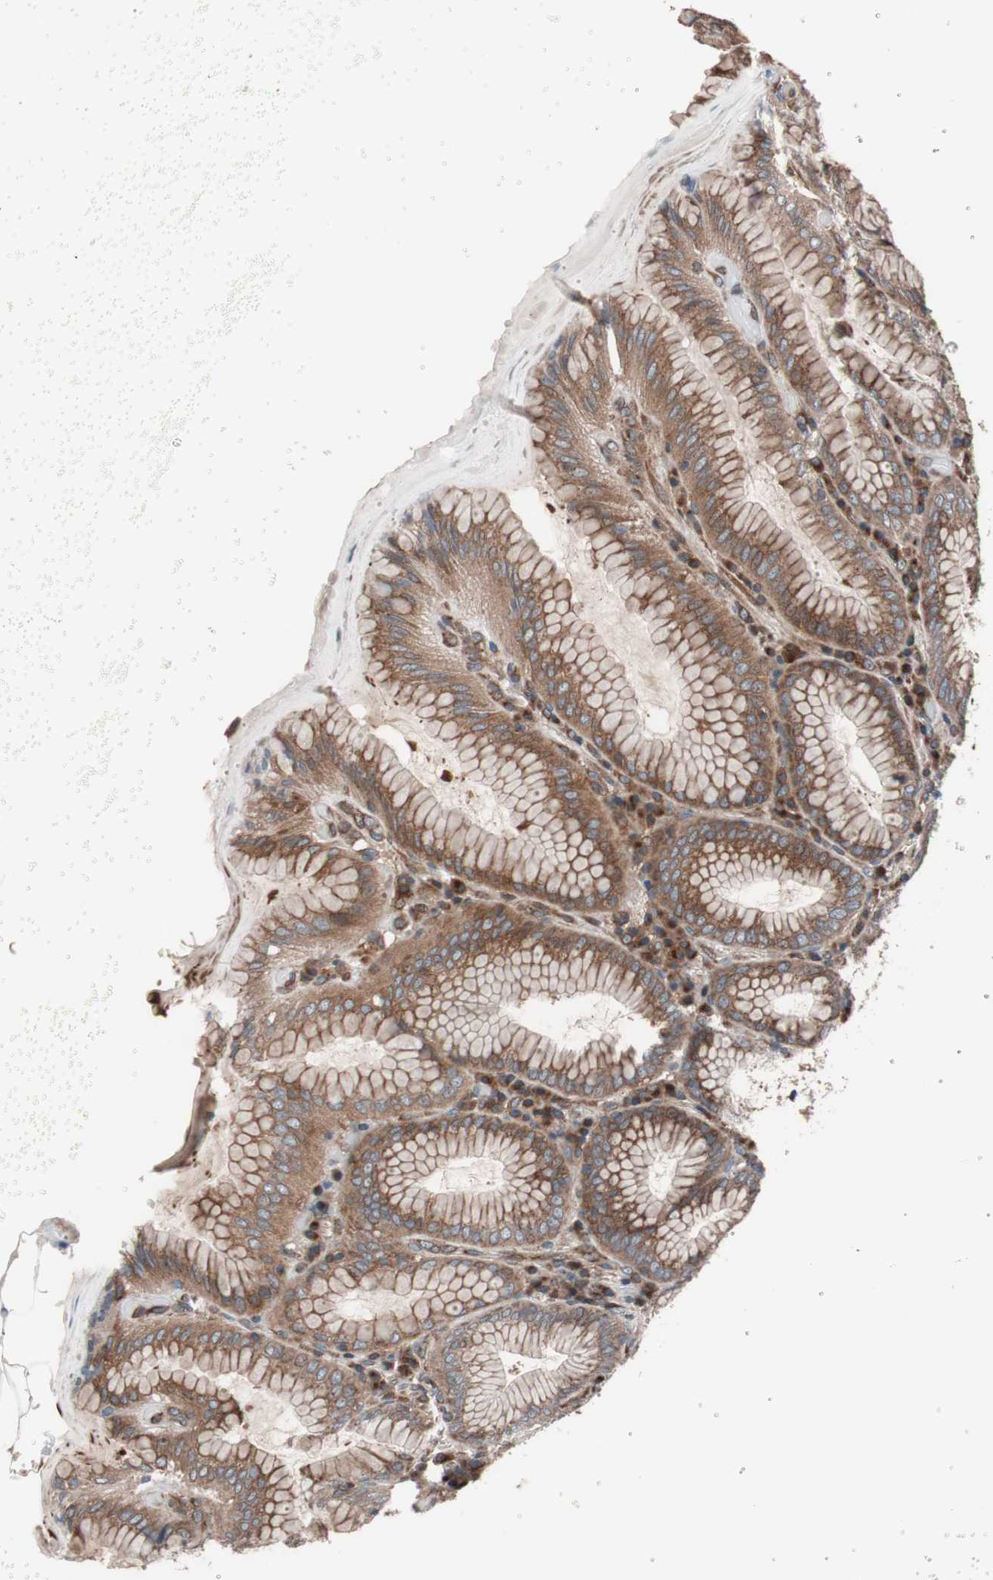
{"staining": {"intensity": "moderate", "quantity": ">75%", "location": "cytoplasmic/membranous"}, "tissue": "stomach", "cell_type": "Glandular cells", "image_type": "normal", "snomed": [{"axis": "morphology", "description": "Normal tissue, NOS"}, {"axis": "topography", "description": "Stomach, lower"}], "caption": "A high-resolution histopathology image shows IHC staining of benign stomach, which displays moderate cytoplasmic/membranous expression in approximately >75% of glandular cells.", "gene": "SEC31A", "patient": {"sex": "female", "age": 76}}